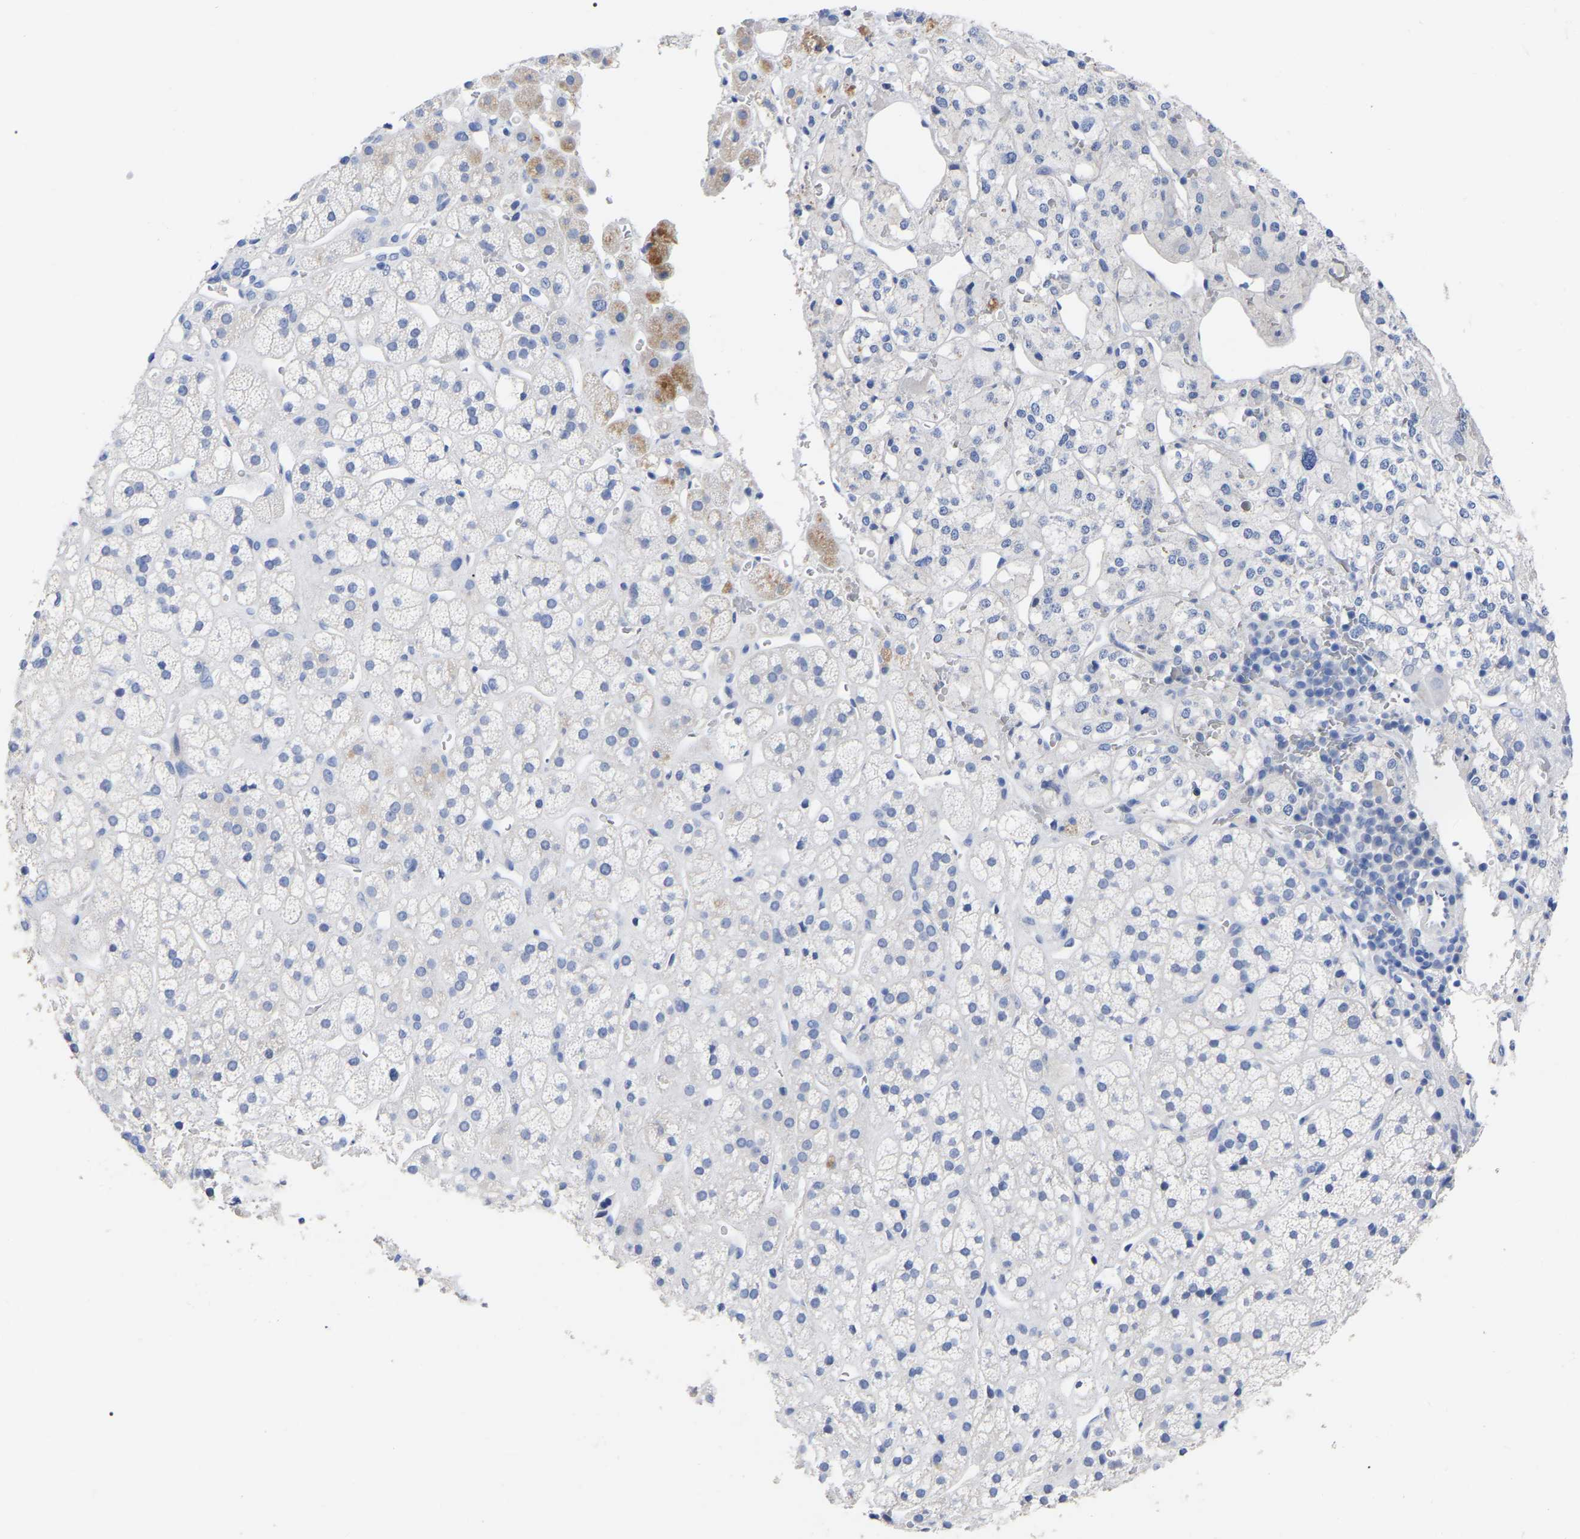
{"staining": {"intensity": "negative", "quantity": "none", "location": "none"}, "tissue": "adrenal gland", "cell_type": "Glandular cells", "image_type": "normal", "snomed": [{"axis": "morphology", "description": "Normal tissue, NOS"}, {"axis": "topography", "description": "Adrenal gland"}], "caption": "Unremarkable adrenal gland was stained to show a protein in brown. There is no significant staining in glandular cells. (IHC, brightfield microscopy, high magnification).", "gene": "ANXA13", "patient": {"sex": "male", "age": 56}}